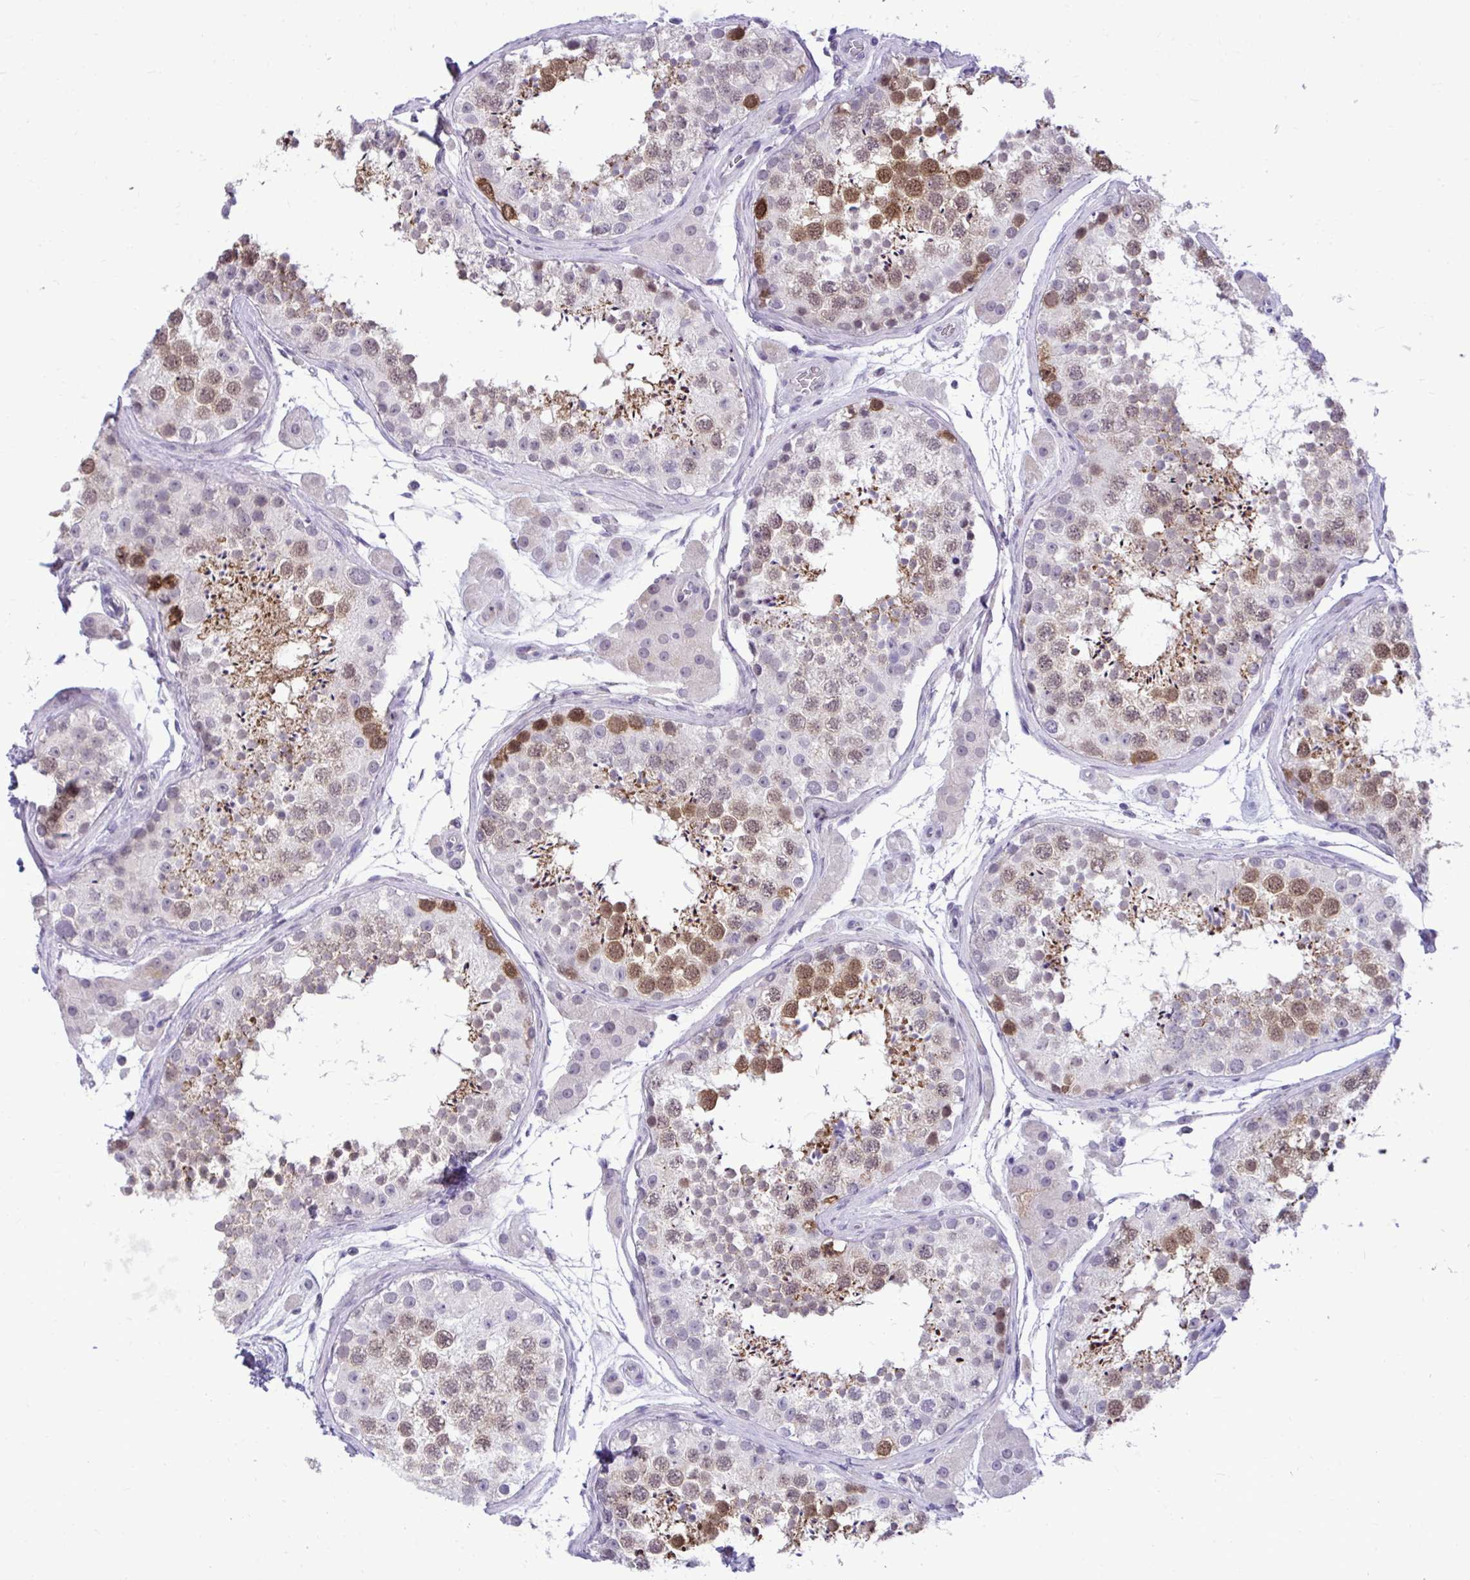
{"staining": {"intensity": "moderate", "quantity": "25%-75%", "location": "cytoplasmic/membranous,nuclear"}, "tissue": "testis", "cell_type": "Cells in seminiferous ducts", "image_type": "normal", "snomed": [{"axis": "morphology", "description": "Normal tissue, NOS"}, {"axis": "topography", "description": "Testis"}], "caption": "This photomicrograph exhibits IHC staining of normal testis, with medium moderate cytoplasmic/membranous,nuclear expression in about 25%-75% of cells in seminiferous ducts.", "gene": "CDC20", "patient": {"sex": "male", "age": 41}}